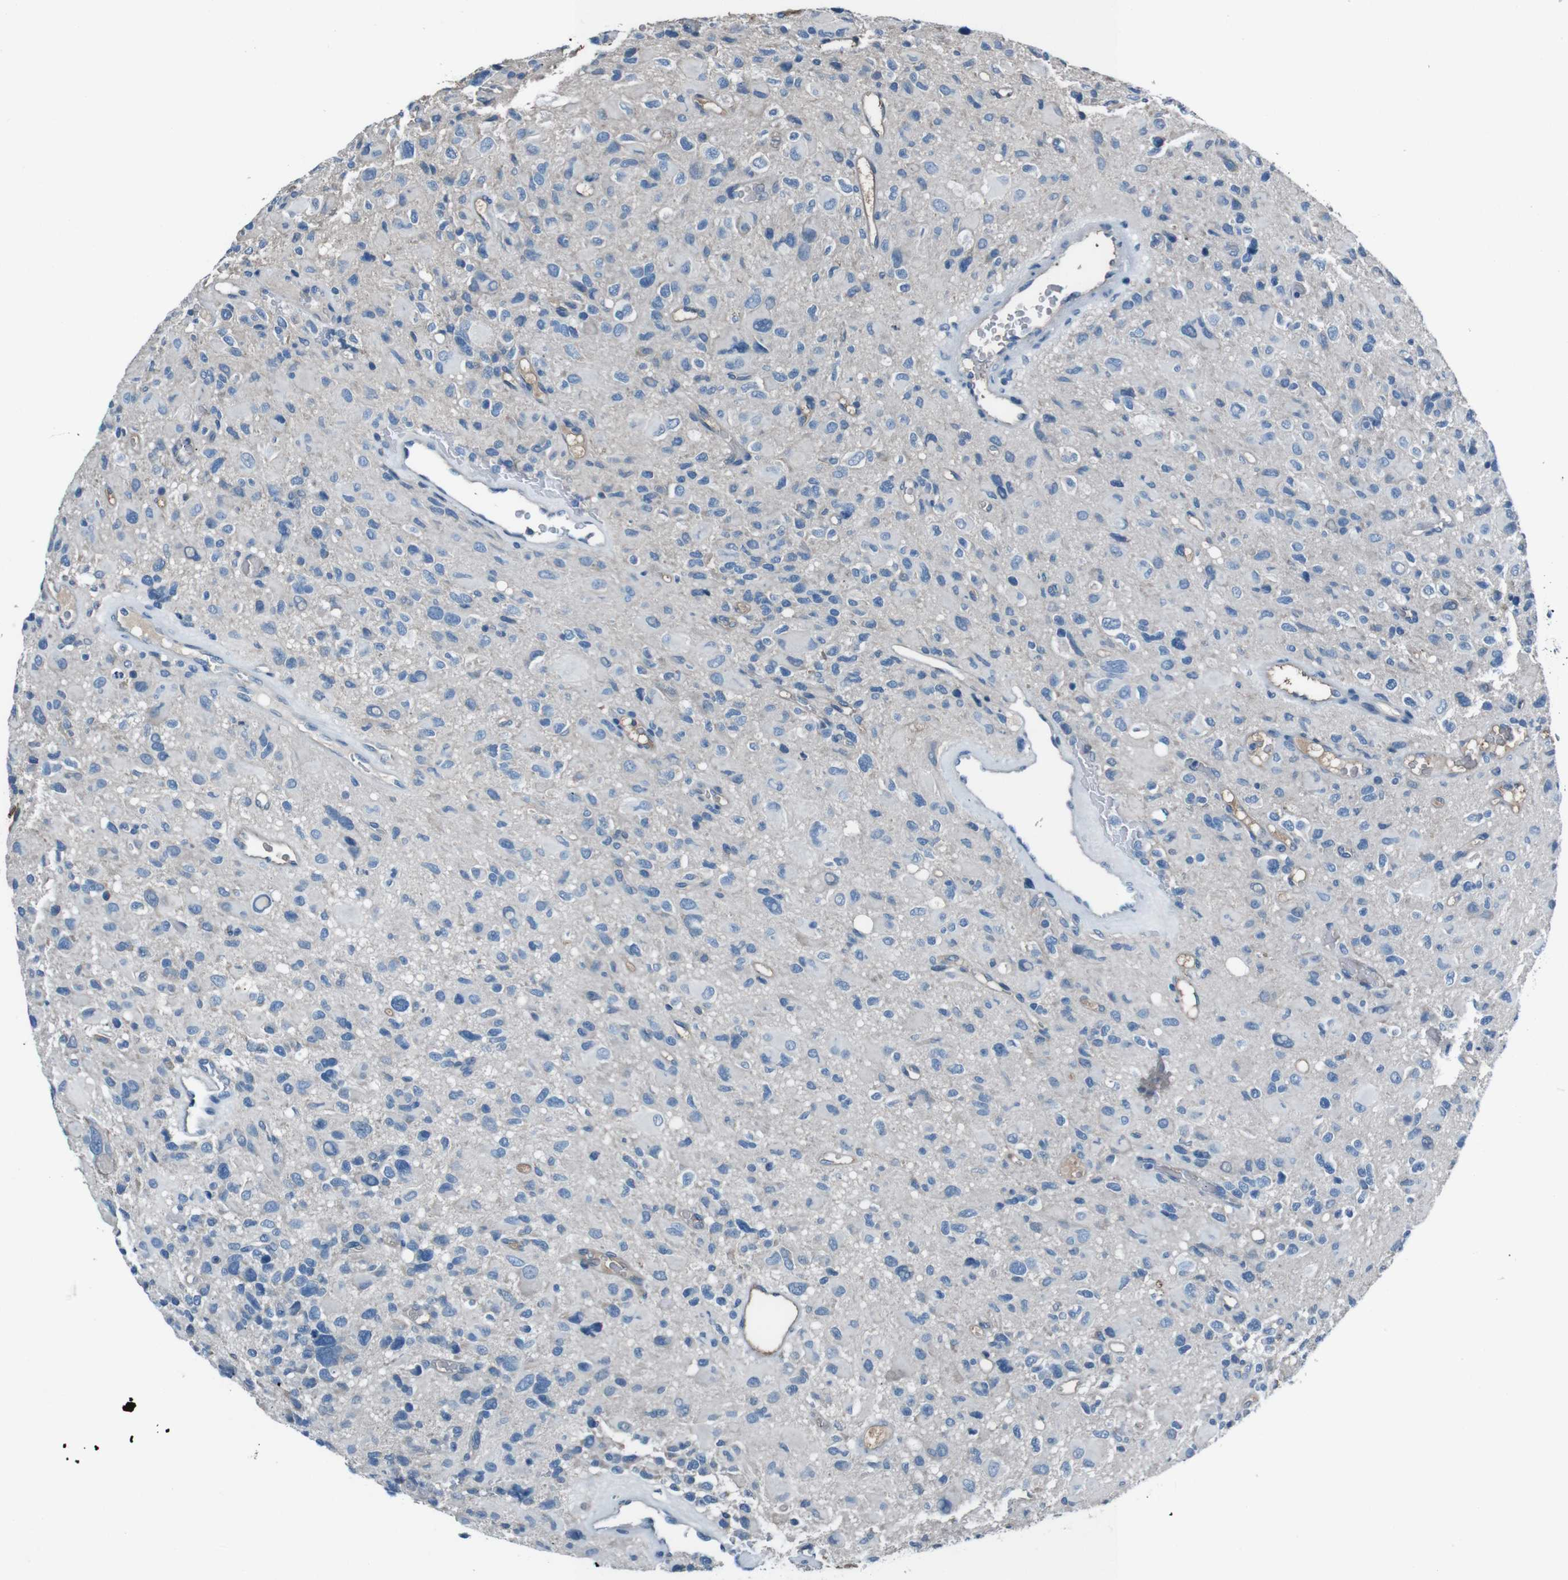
{"staining": {"intensity": "negative", "quantity": "none", "location": "none"}, "tissue": "glioma", "cell_type": "Tumor cells", "image_type": "cancer", "snomed": [{"axis": "morphology", "description": "Glioma, malignant, High grade"}, {"axis": "topography", "description": "Brain"}], "caption": "A high-resolution photomicrograph shows immunohistochemistry staining of high-grade glioma (malignant), which shows no significant expression in tumor cells.", "gene": "LEP", "patient": {"sex": "male", "age": 48}}